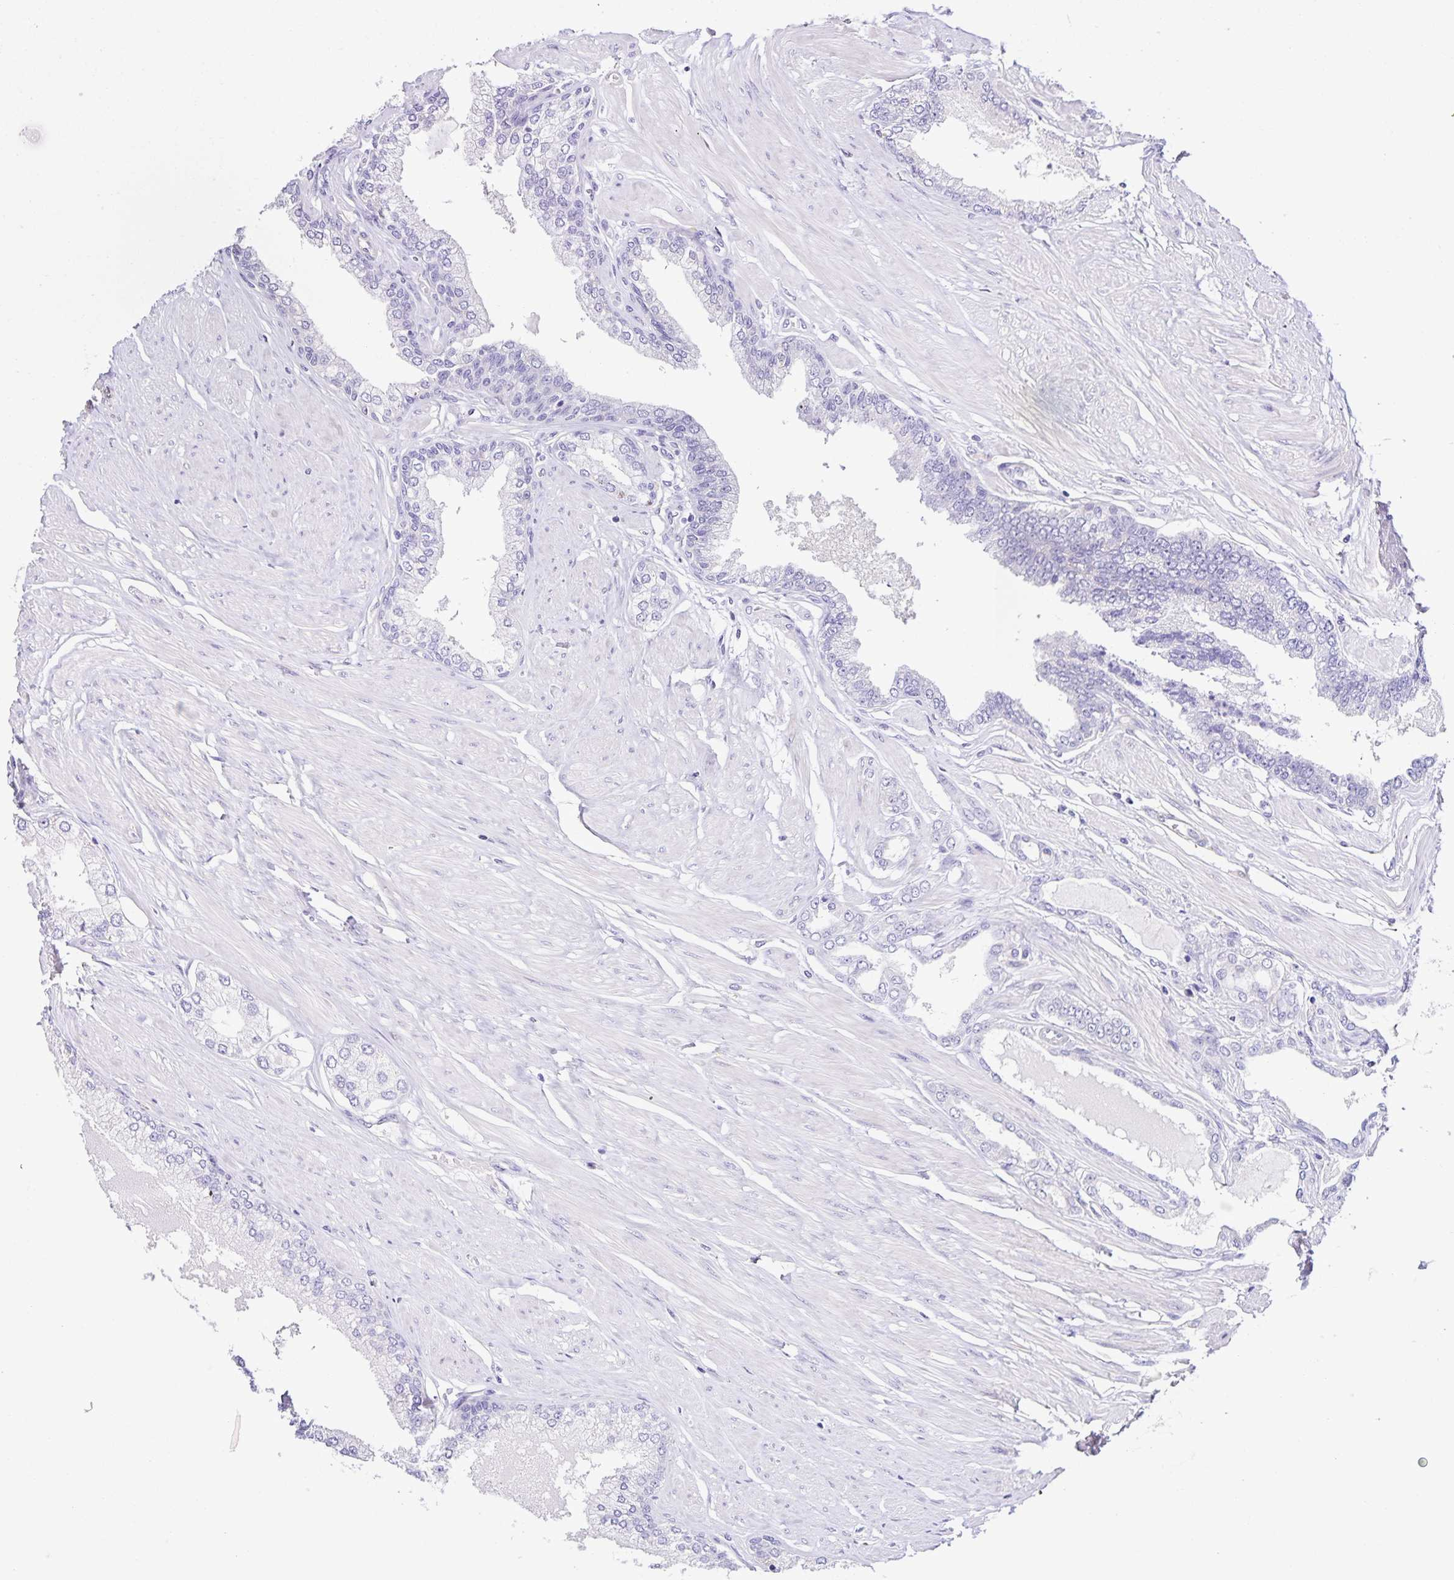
{"staining": {"intensity": "negative", "quantity": "none", "location": "none"}, "tissue": "prostate cancer", "cell_type": "Tumor cells", "image_type": "cancer", "snomed": [{"axis": "morphology", "description": "Adenocarcinoma, Low grade"}, {"axis": "topography", "description": "Prostate"}], "caption": "IHC of human prostate cancer exhibits no staining in tumor cells.", "gene": "BOLL", "patient": {"sex": "male", "age": 55}}